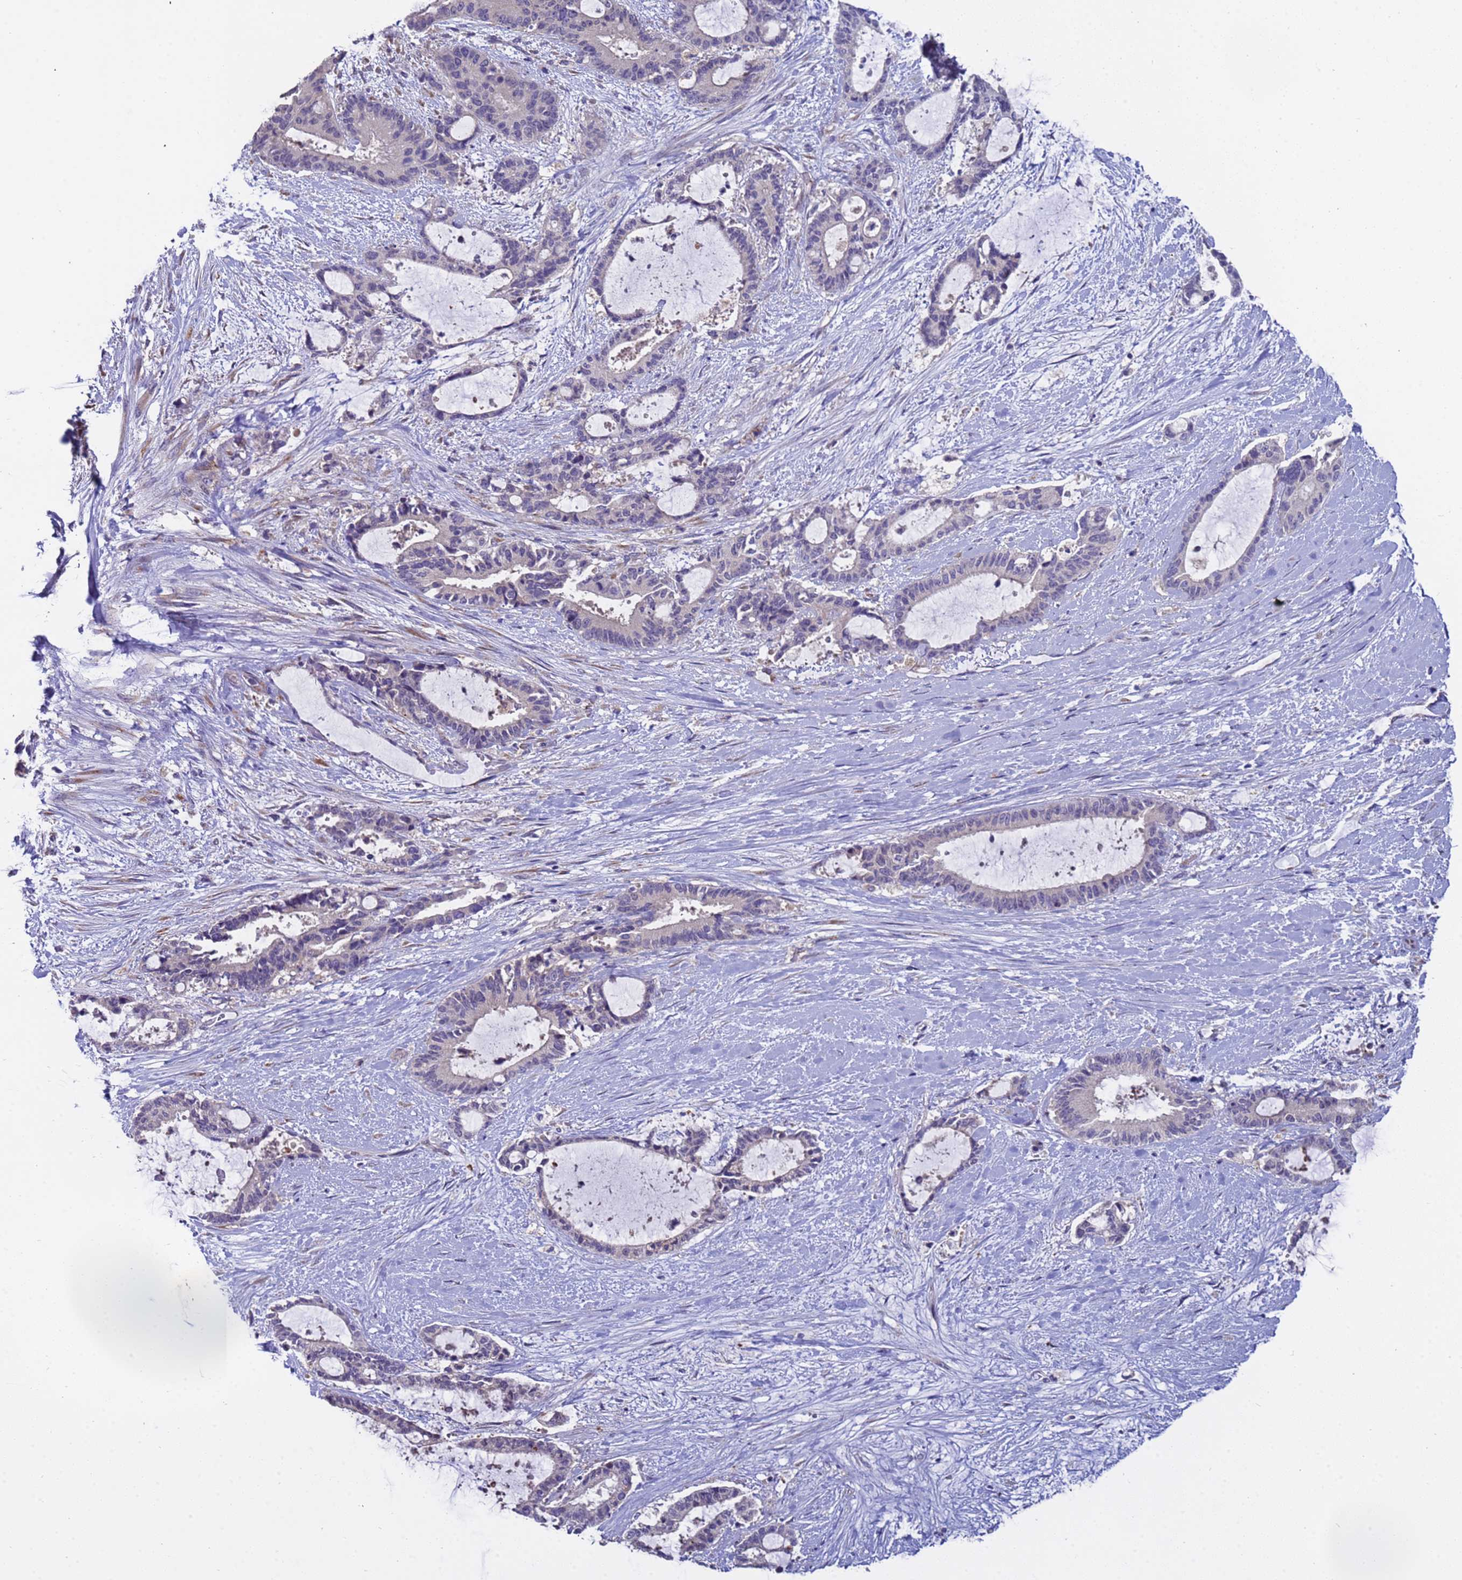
{"staining": {"intensity": "negative", "quantity": "none", "location": "none"}, "tissue": "liver cancer", "cell_type": "Tumor cells", "image_type": "cancer", "snomed": [{"axis": "morphology", "description": "Normal tissue, NOS"}, {"axis": "morphology", "description": "Cholangiocarcinoma"}, {"axis": "topography", "description": "Liver"}, {"axis": "topography", "description": "Peripheral nerve tissue"}], "caption": "High magnification brightfield microscopy of liver cancer (cholangiocarcinoma) stained with DAB (brown) and counterstained with hematoxylin (blue): tumor cells show no significant positivity.", "gene": "ZNF248", "patient": {"sex": "female", "age": 73}}